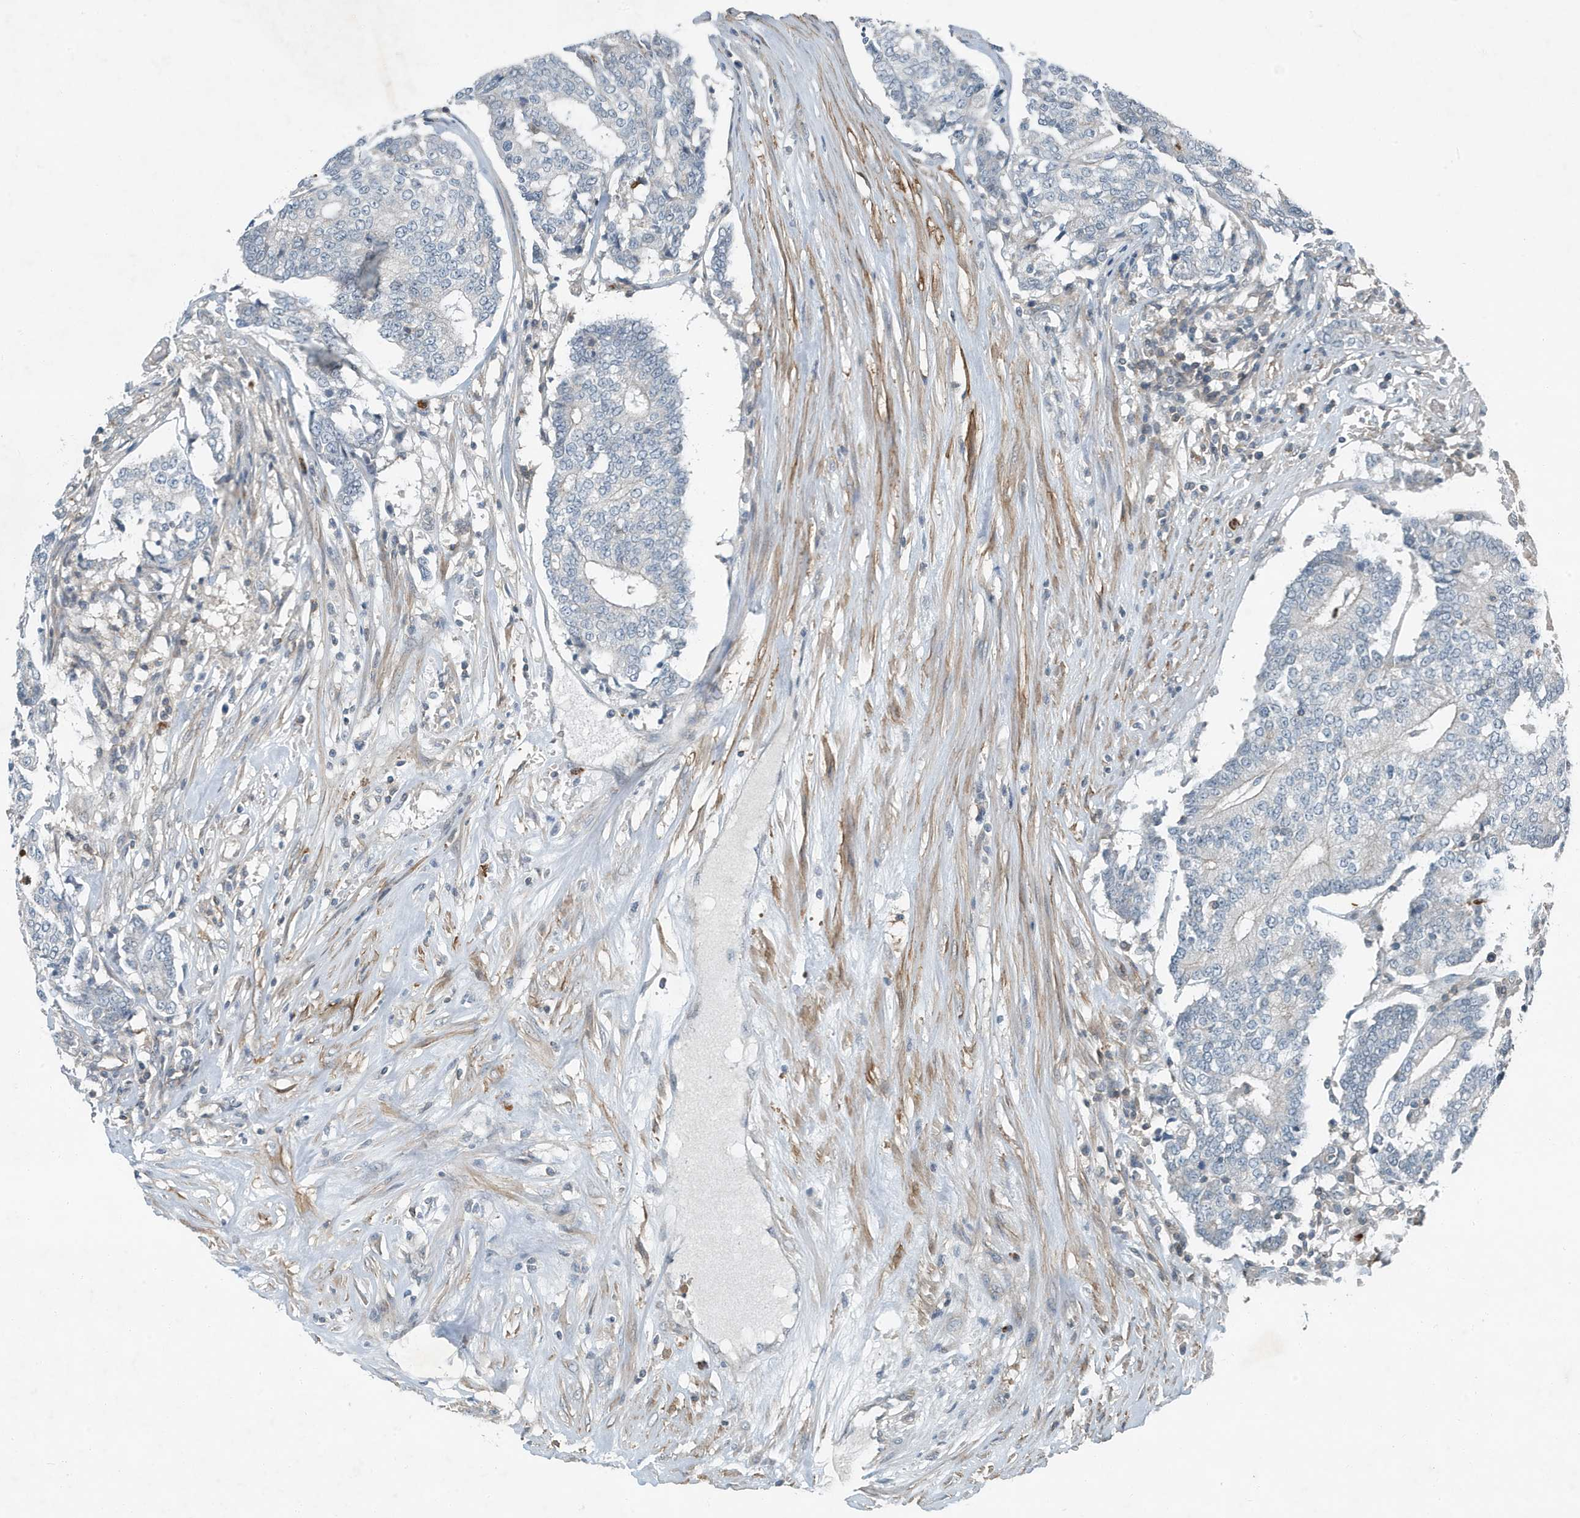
{"staining": {"intensity": "negative", "quantity": "none", "location": "none"}, "tissue": "prostate cancer", "cell_type": "Tumor cells", "image_type": "cancer", "snomed": [{"axis": "morphology", "description": "Normal tissue, NOS"}, {"axis": "morphology", "description": "Adenocarcinoma, High grade"}, {"axis": "topography", "description": "Prostate"}, {"axis": "topography", "description": "Seminal veicle"}], "caption": "The IHC histopathology image has no significant positivity in tumor cells of high-grade adenocarcinoma (prostate) tissue.", "gene": "DAPP1", "patient": {"sex": "male", "age": 55}}